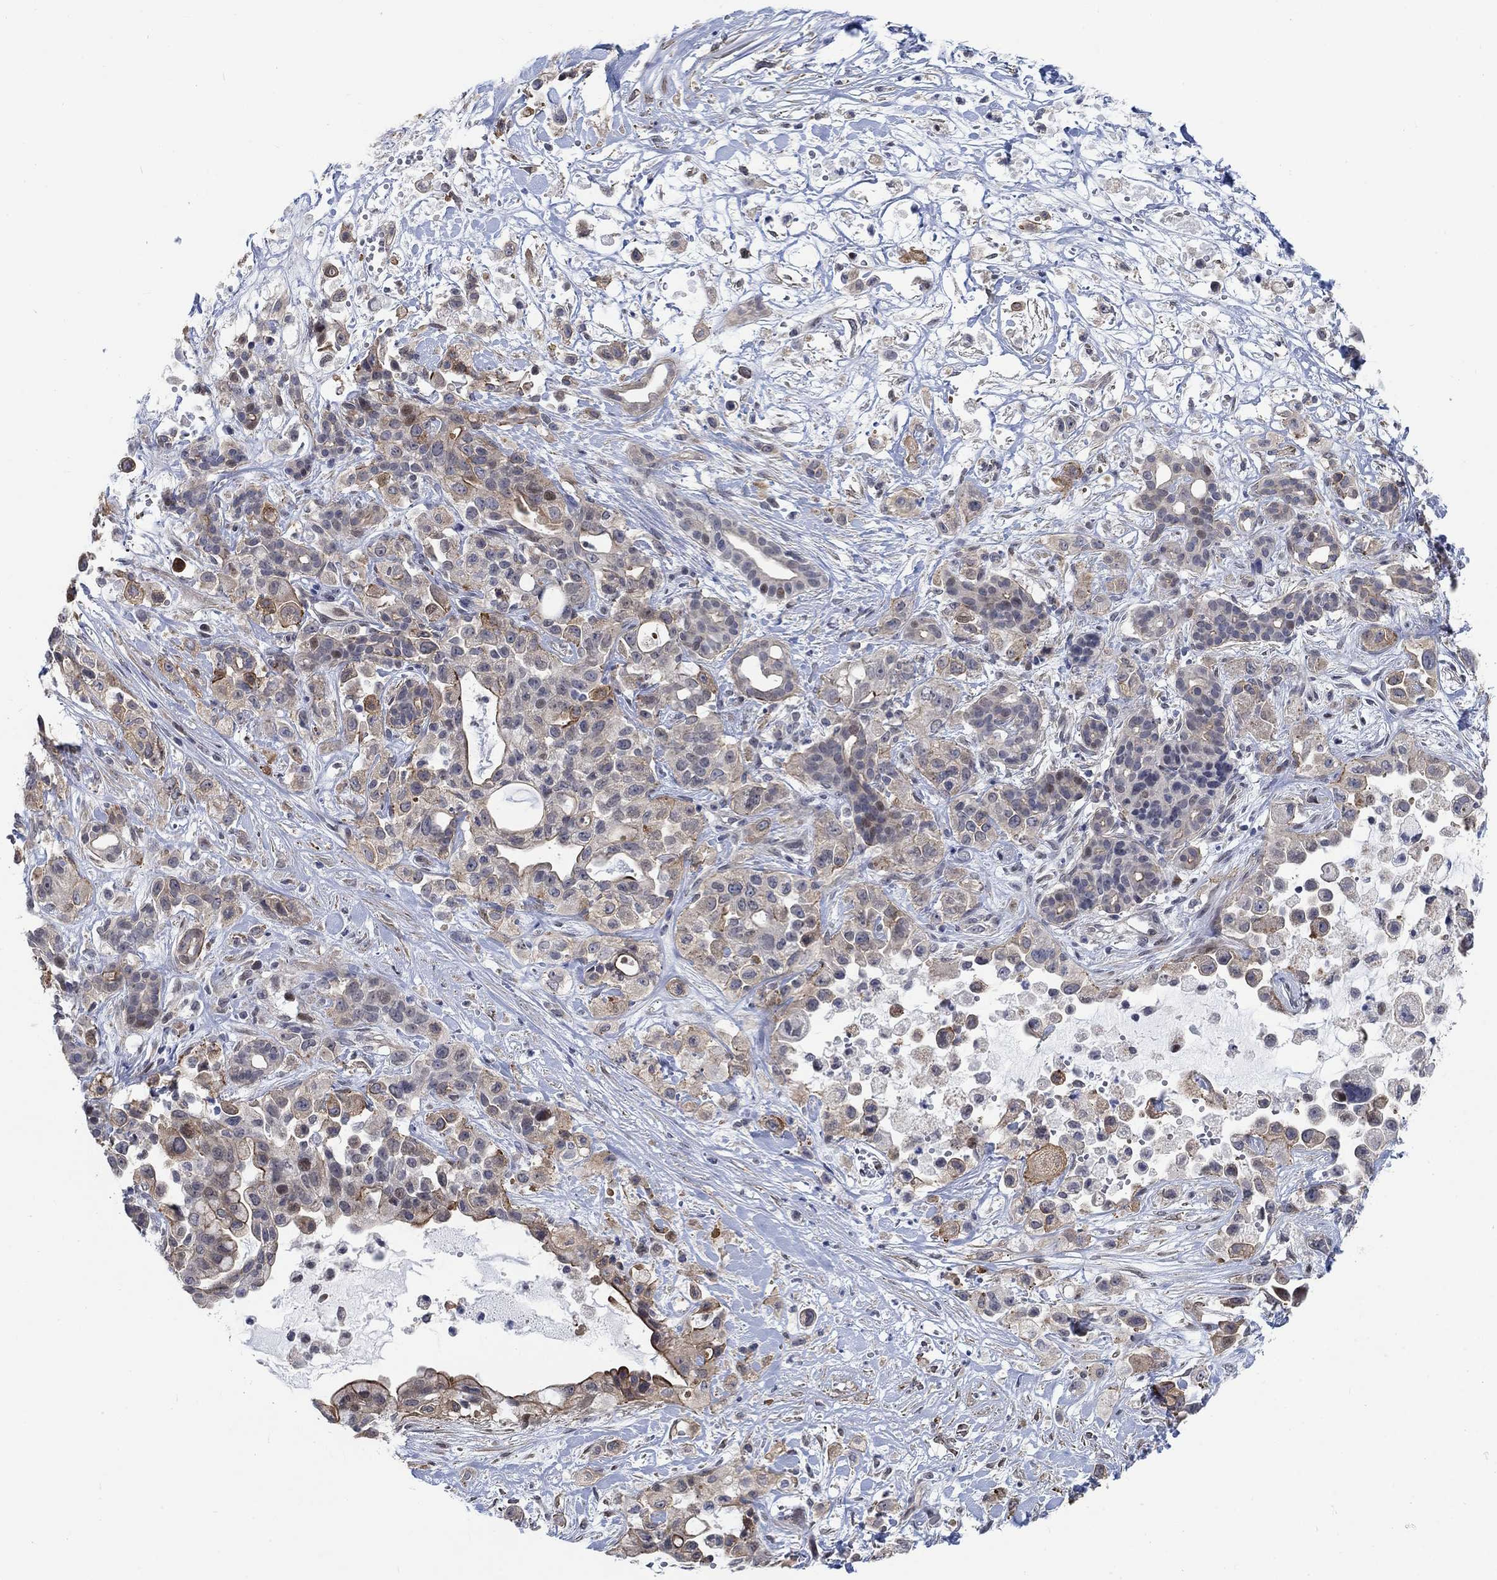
{"staining": {"intensity": "strong", "quantity": "<25%", "location": "cytoplasmic/membranous"}, "tissue": "pancreatic cancer", "cell_type": "Tumor cells", "image_type": "cancer", "snomed": [{"axis": "morphology", "description": "Adenocarcinoma, NOS"}, {"axis": "topography", "description": "Pancreas"}], "caption": "Brown immunohistochemical staining in human pancreatic adenocarcinoma shows strong cytoplasmic/membranous staining in approximately <25% of tumor cells.", "gene": "KCNH8", "patient": {"sex": "male", "age": 44}}